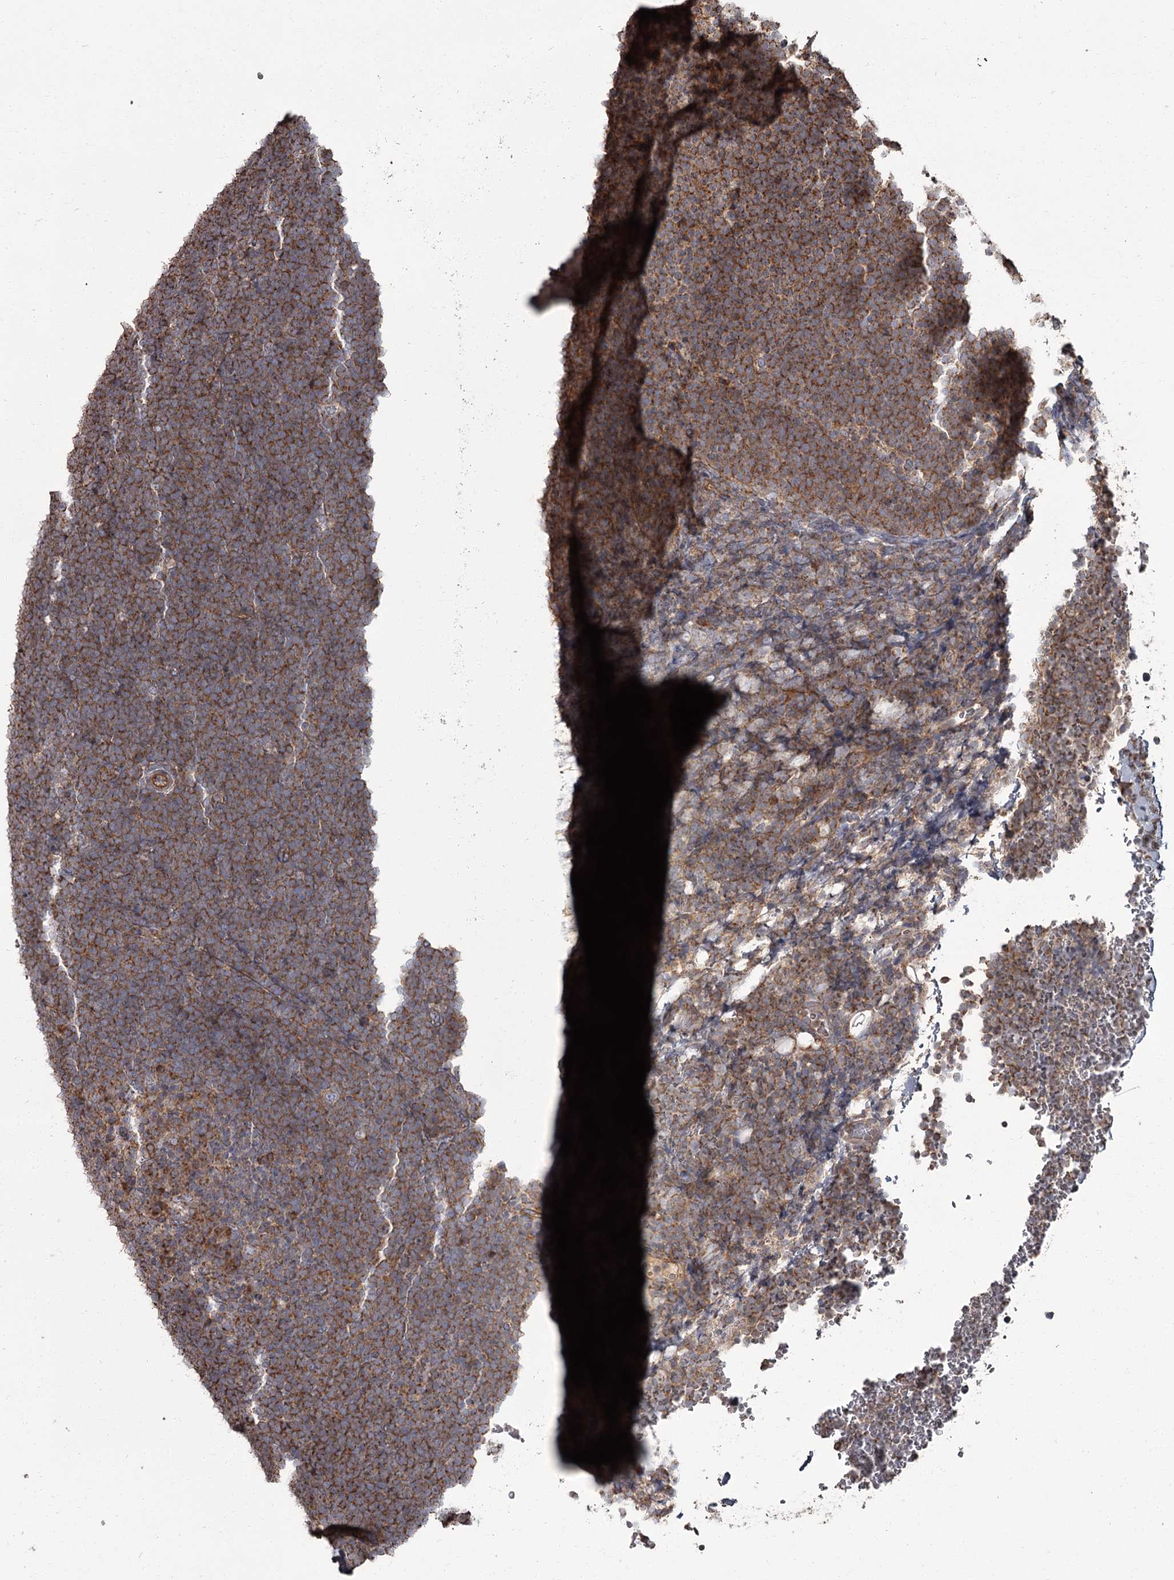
{"staining": {"intensity": "strong", "quantity": ">75%", "location": "cytoplasmic/membranous"}, "tissue": "lymphoma", "cell_type": "Tumor cells", "image_type": "cancer", "snomed": [{"axis": "morphology", "description": "Malignant lymphoma, non-Hodgkin's type, High grade"}, {"axis": "topography", "description": "Lymph node"}], "caption": "Tumor cells display high levels of strong cytoplasmic/membranous staining in about >75% of cells in human lymphoma.", "gene": "THAP9", "patient": {"sex": "male", "age": 13}}